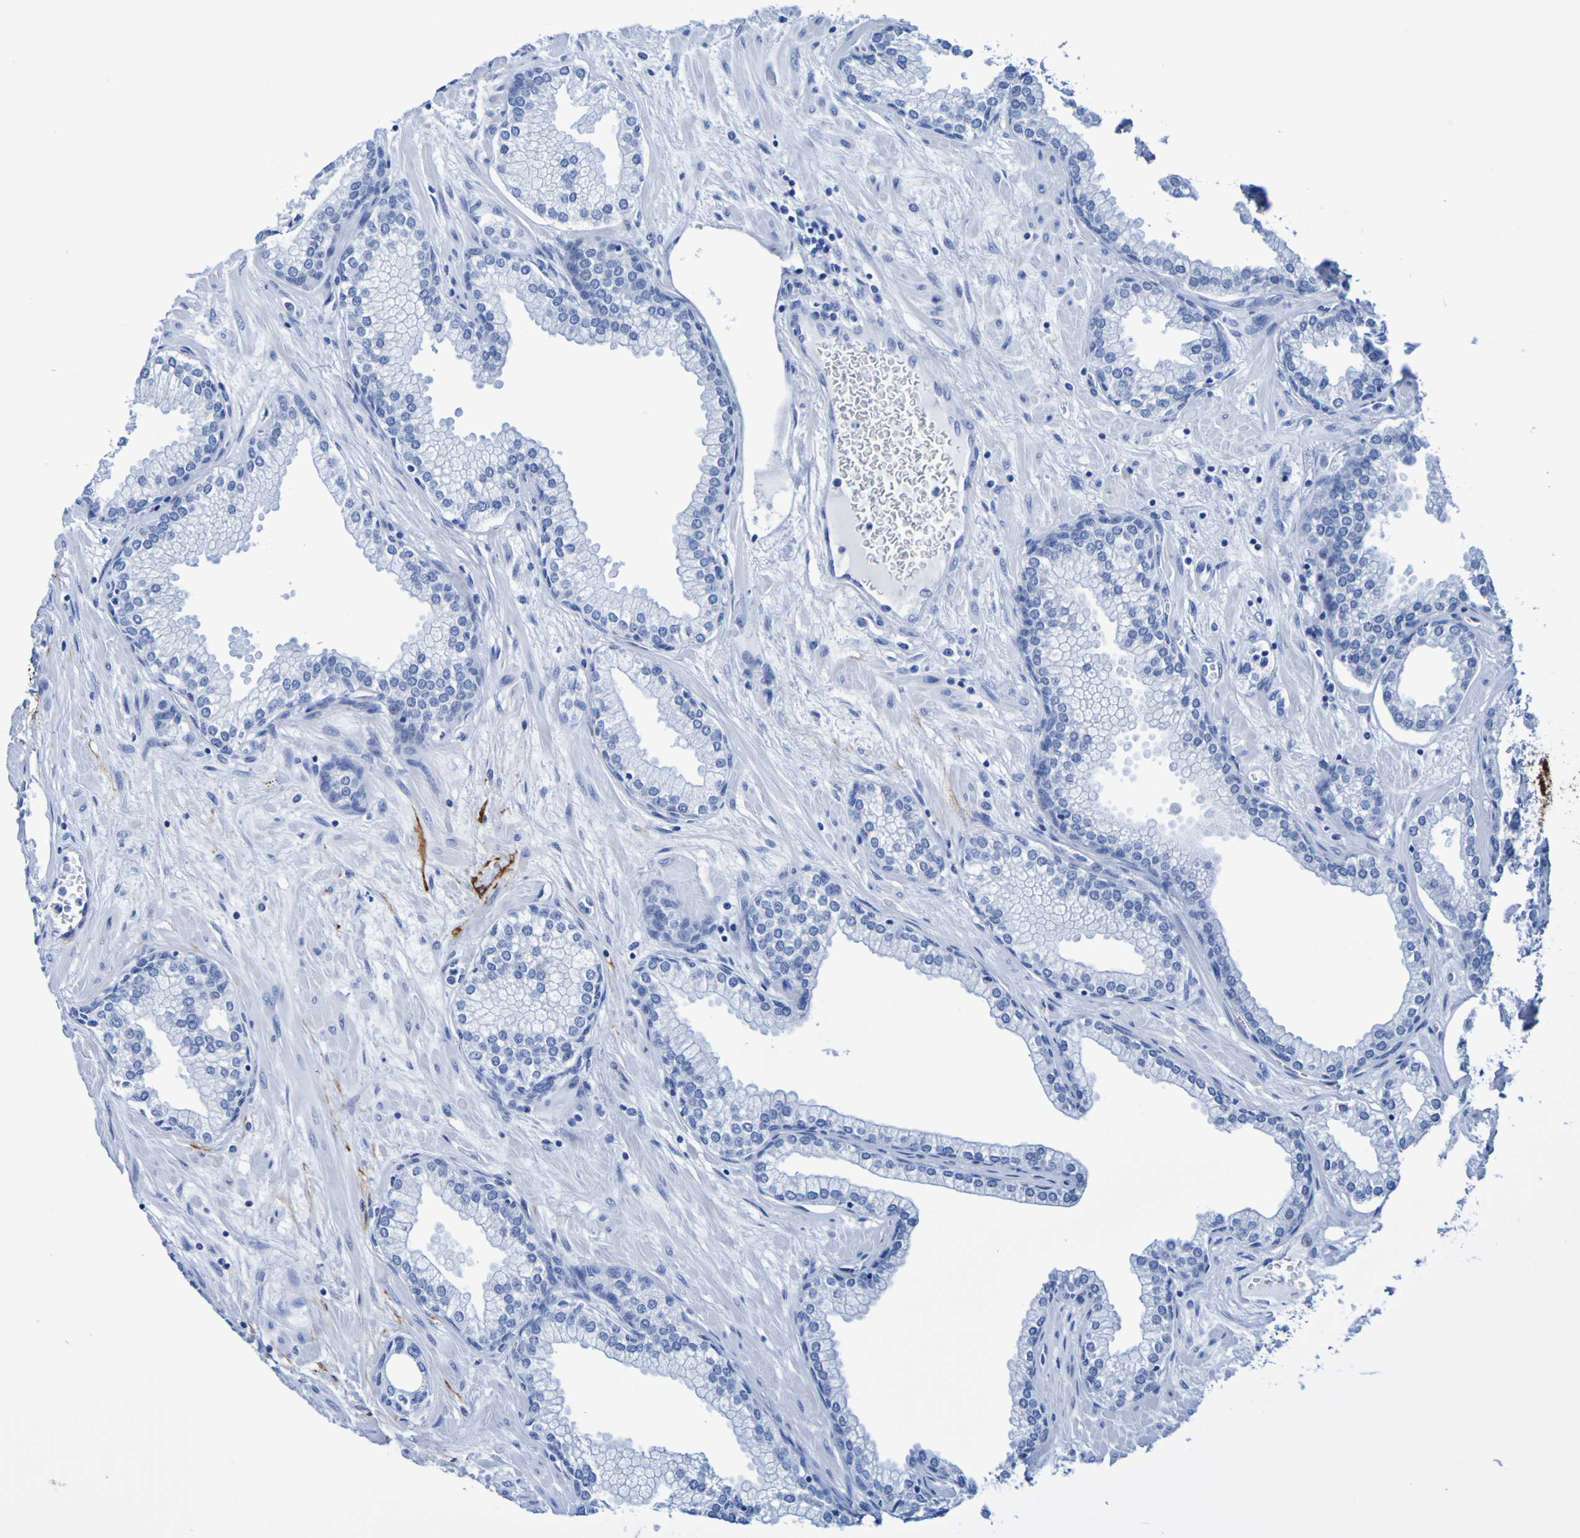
{"staining": {"intensity": "negative", "quantity": "none", "location": "none"}, "tissue": "prostate", "cell_type": "Glandular cells", "image_type": "normal", "snomed": [{"axis": "morphology", "description": "Normal tissue, NOS"}, {"axis": "morphology", "description": "Urothelial carcinoma, Low grade"}, {"axis": "topography", "description": "Urinary bladder"}, {"axis": "topography", "description": "Prostate"}], "caption": "The histopathology image reveals no staining of glandular cells in normal prostate. (DAB (3,3'-diaminobenzidine) immunohistochemistry (IHC) visualized using brightfield microscopy, high magnification).", "gene": "DPEP1", "patient": {"sex": "male", "age": 60}}